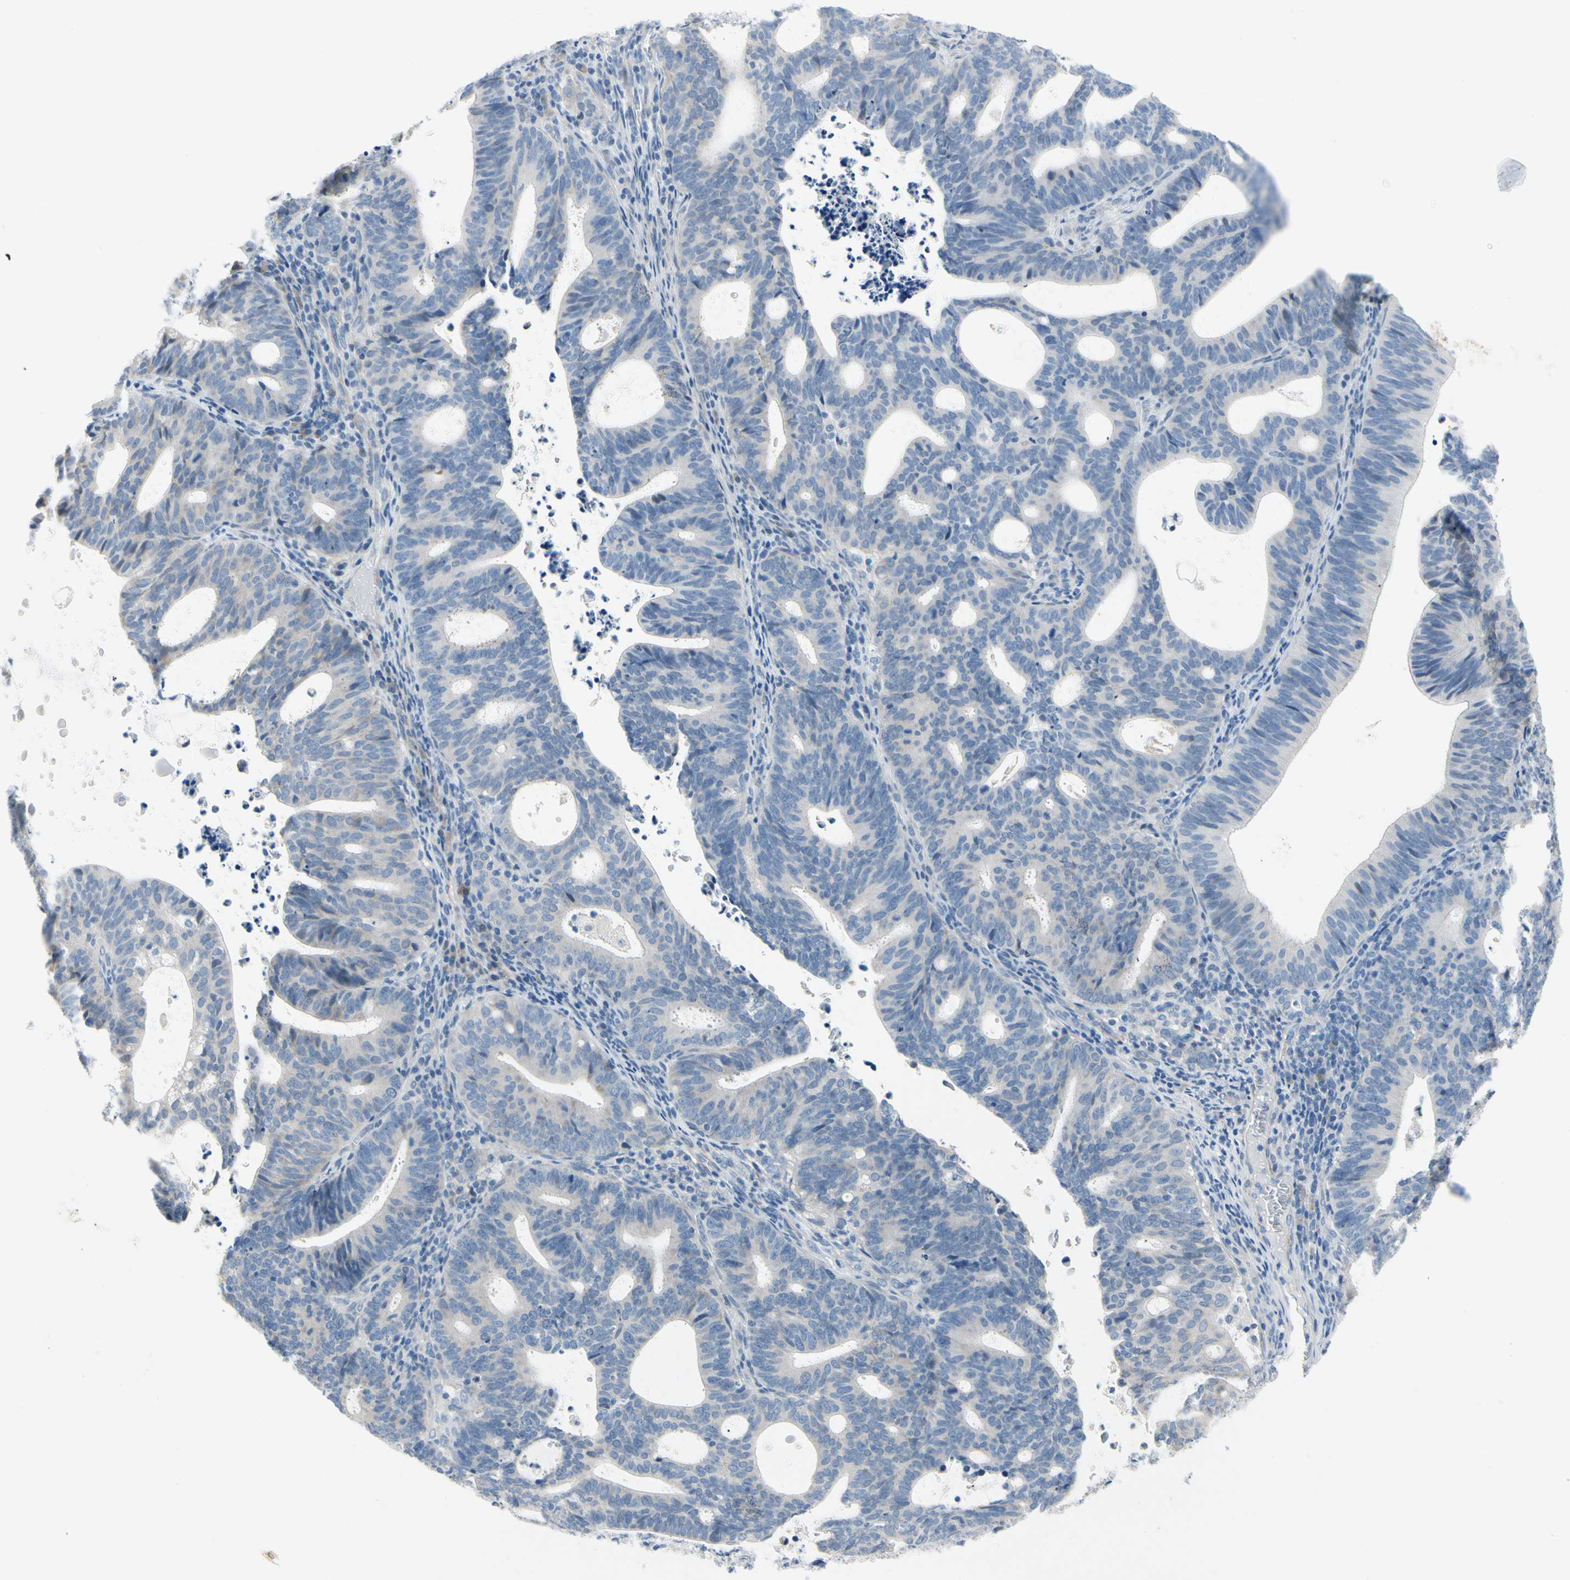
{"staining": {"intensity": "weak", "quantity": "<25%", "location": "cytoplasmic/membranous"}, "tissue": "endometrial cancer", "cell_type": "Tumor cells", "image_type": "cancer", "snomed": [{"axis": "morphology", "description": "Adenocarcinoma, NOS"}, {"axis": "topography", "description": "Uterus"}], "caption": "Histopathology image shows no protein positivity in tumor cells of endometrial cancer (adenocarcinoma) tissue.", "gene": "FCER2", "patient": {"sex": "female", "age": 83}}